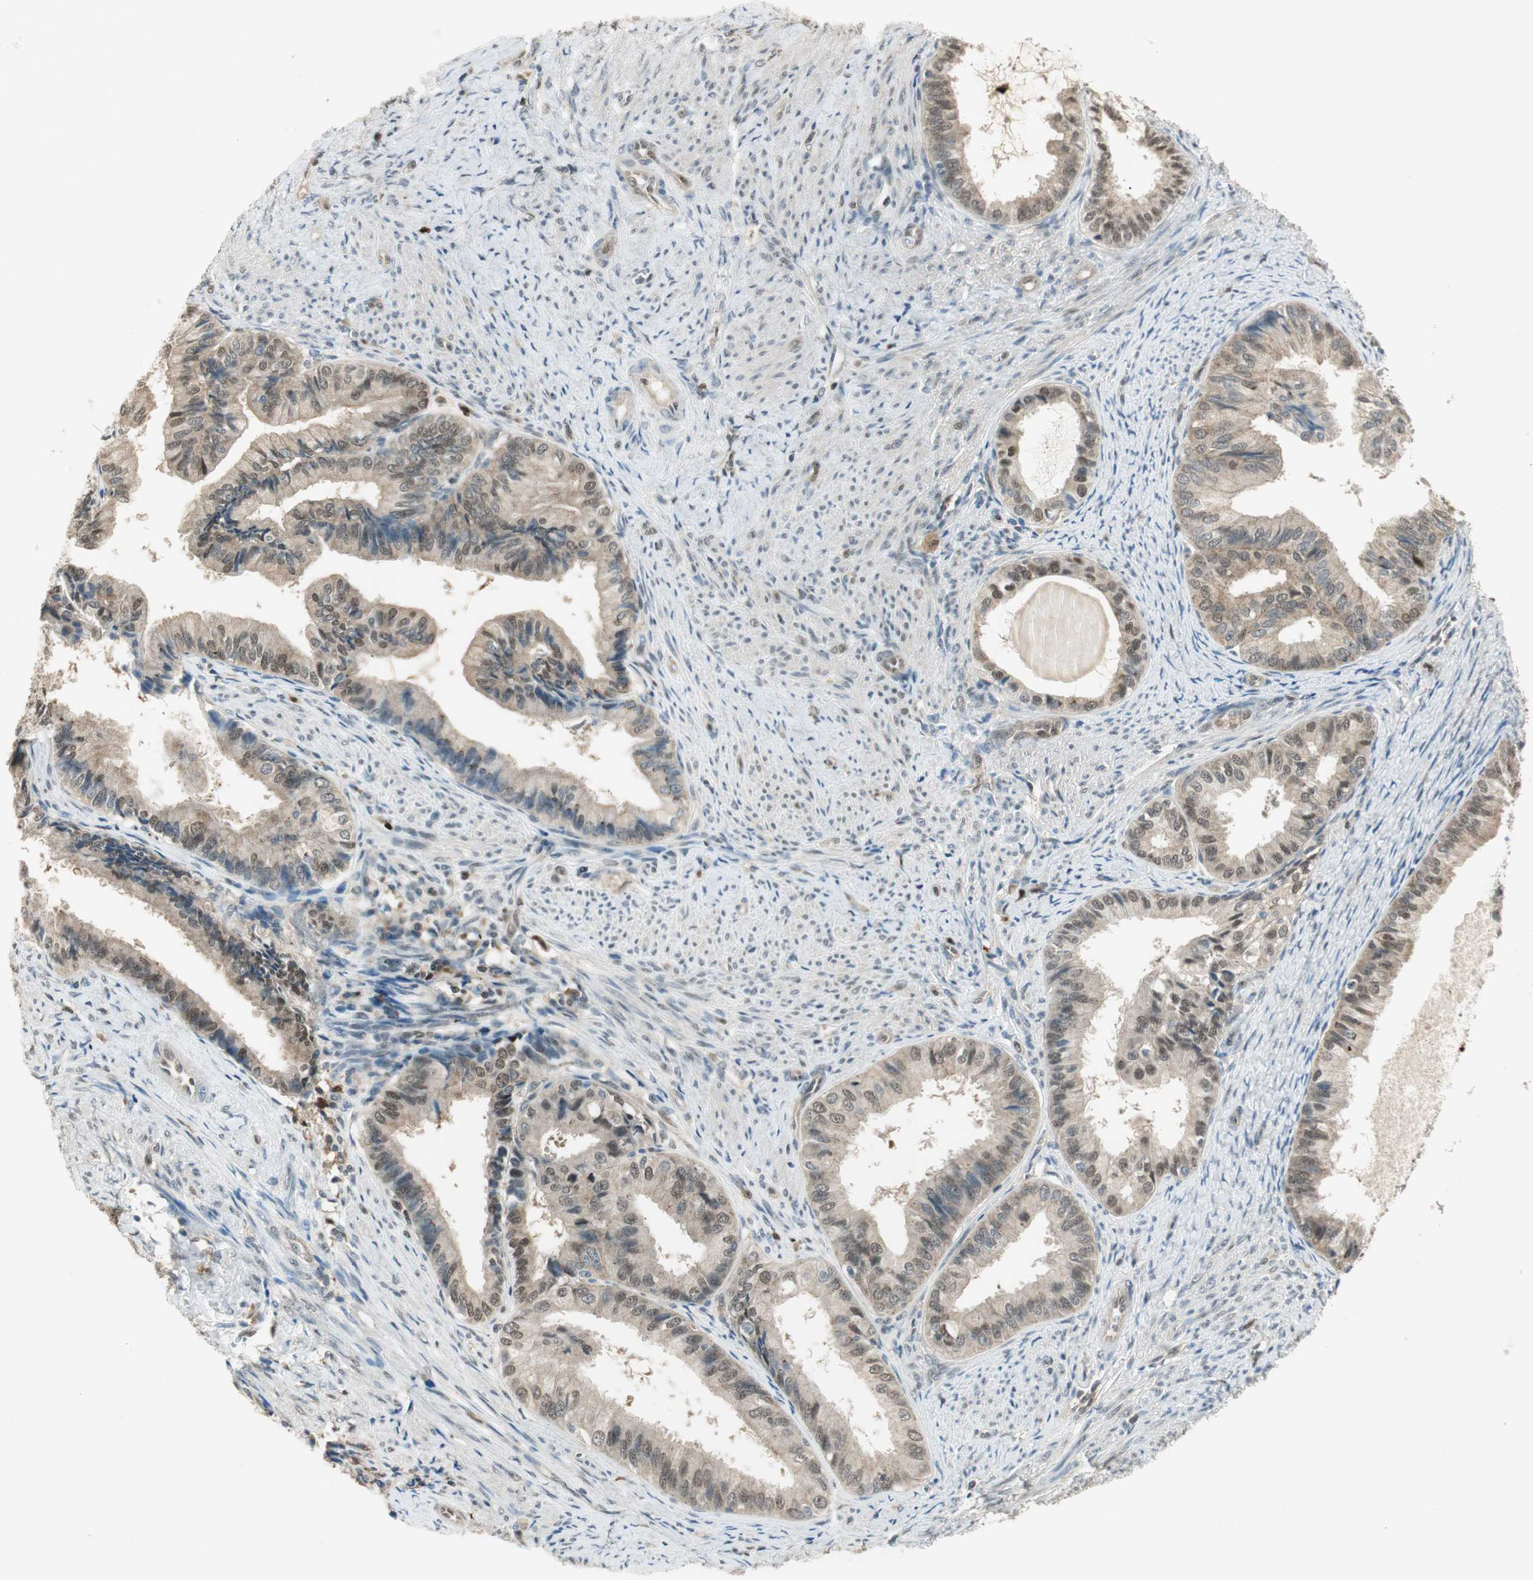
{"staining": {"intensity": "weak", "quantity": "25%-75%", "location": "cytoplasmic/membranous,nuclear"}, "tissue": "endometrial cancer", "cell_type": "Tumor cells", "image_type": "cancer", "snomed": [{"axis": "morphology", "description": "Adenocarcinoma, NOS"}, {"axis": "topography", "description": "Endometrium"}], "caption": "Immunohistochemical staining of endometrial adenocarcinoma exhibits low levels of weak cytoplasmic/membranous and nuclear positivity in approximately 25%-75% of tumor cells. The staining is performed using DAB brown chromogen to label protein expression. The nuclei are counter-stained blue using hematoxylin.", "gene": "LTA4H", "patient": {"sex": "female", "age": 86}}